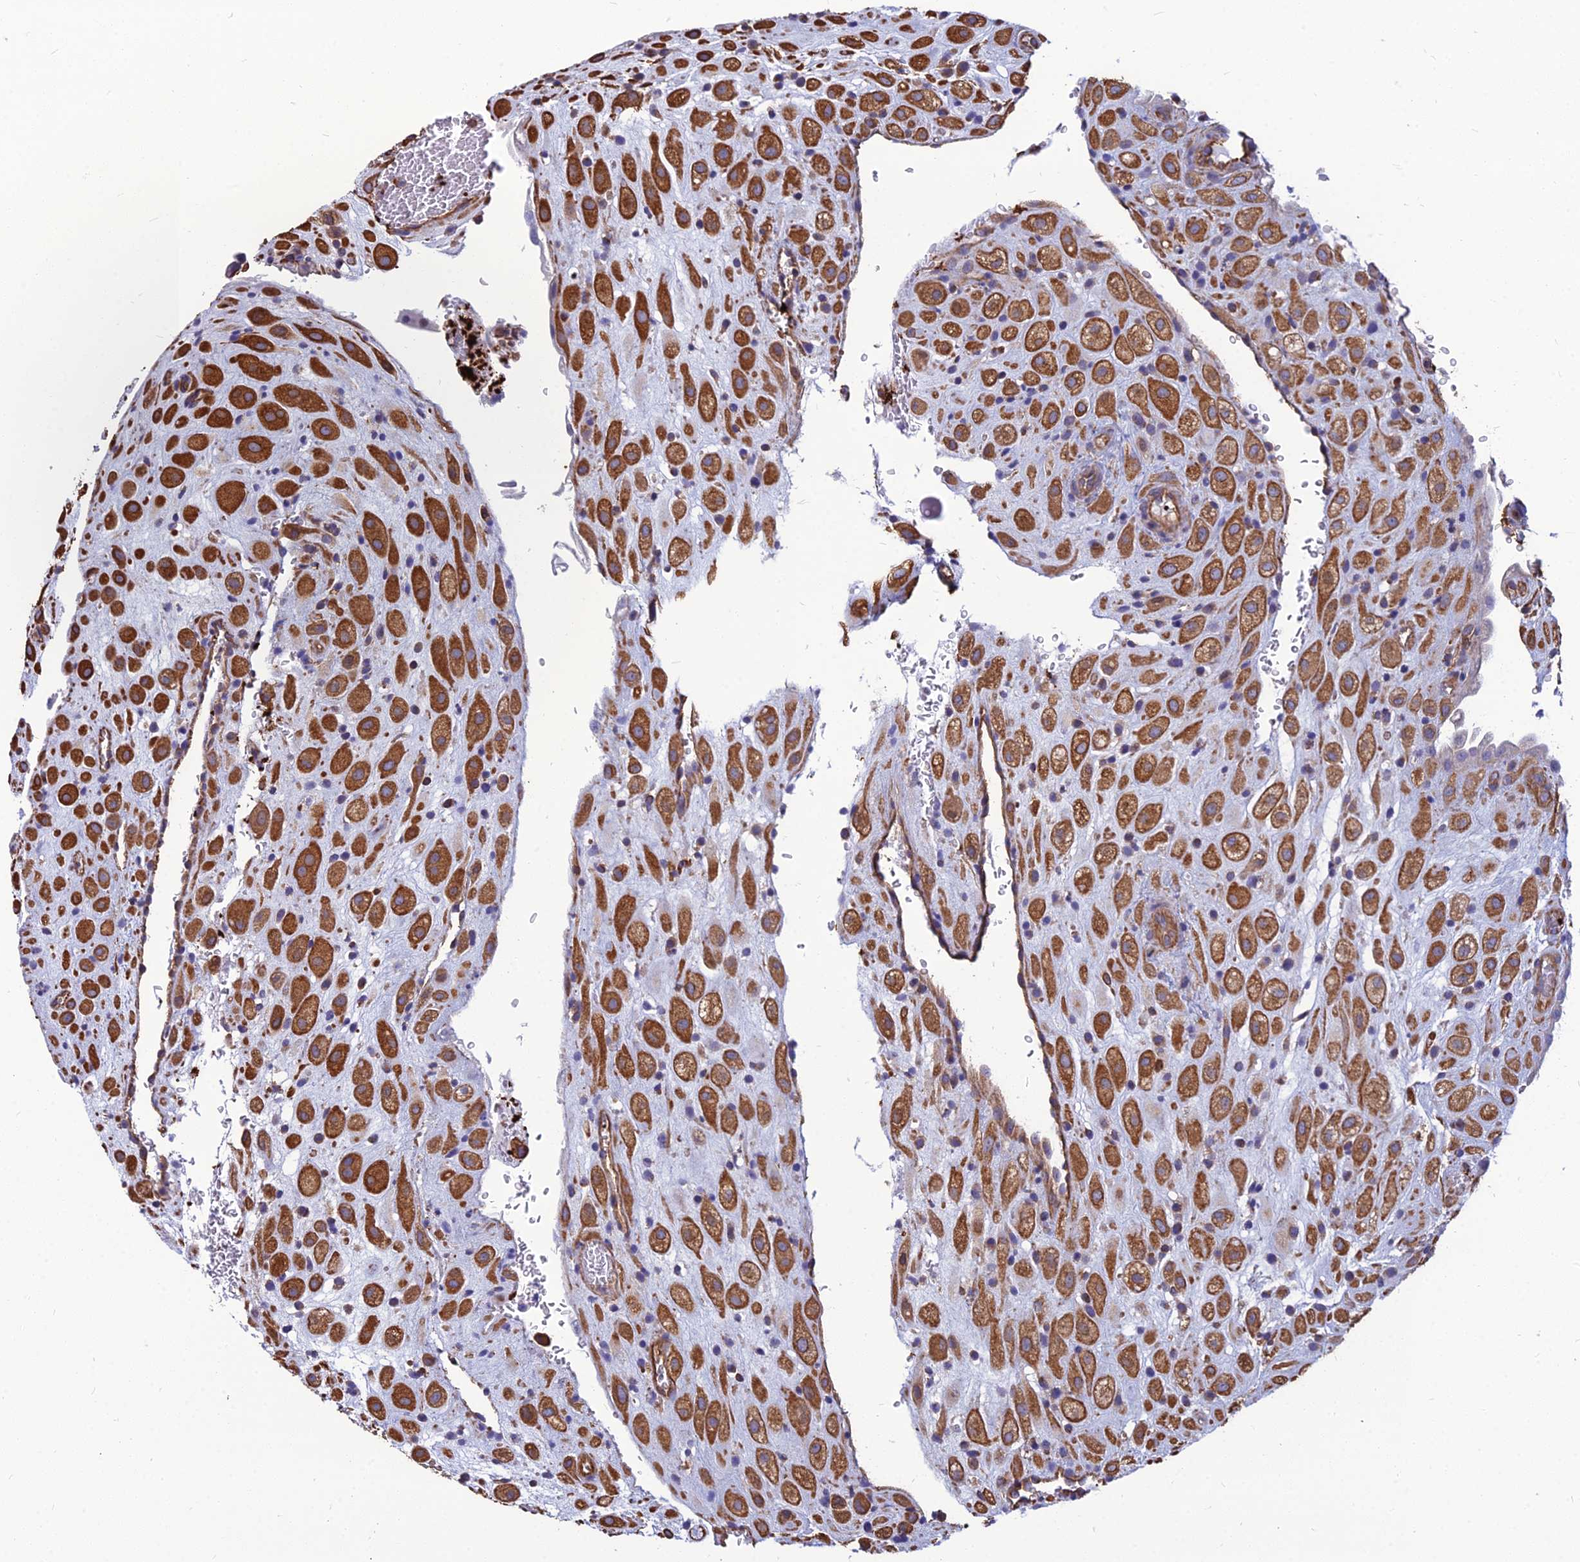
{"staining": {"intensity": "strong", "quantity": ">75%", "location": "cytoplasmic/membranous"}, "tissue": "placenta", "cell_type": "Decidual cells", "image_type": "normal", "snomed": [{"axis": "morphology", "description": "Normal tissue, NOS"}, {"axis": "topography", "description": "Placenta"}], "caption": "This histopathology image demonstrates benign placenta stained with immunohistochemistry (IHC) to label a protein in brown. The cytoplasmic/membranous of decidual cells show strong positivity for the protein. Nuclei are counter-stained blue.", "gene": "PSMD11", "patient": {"sex": "female", "age": 35}}